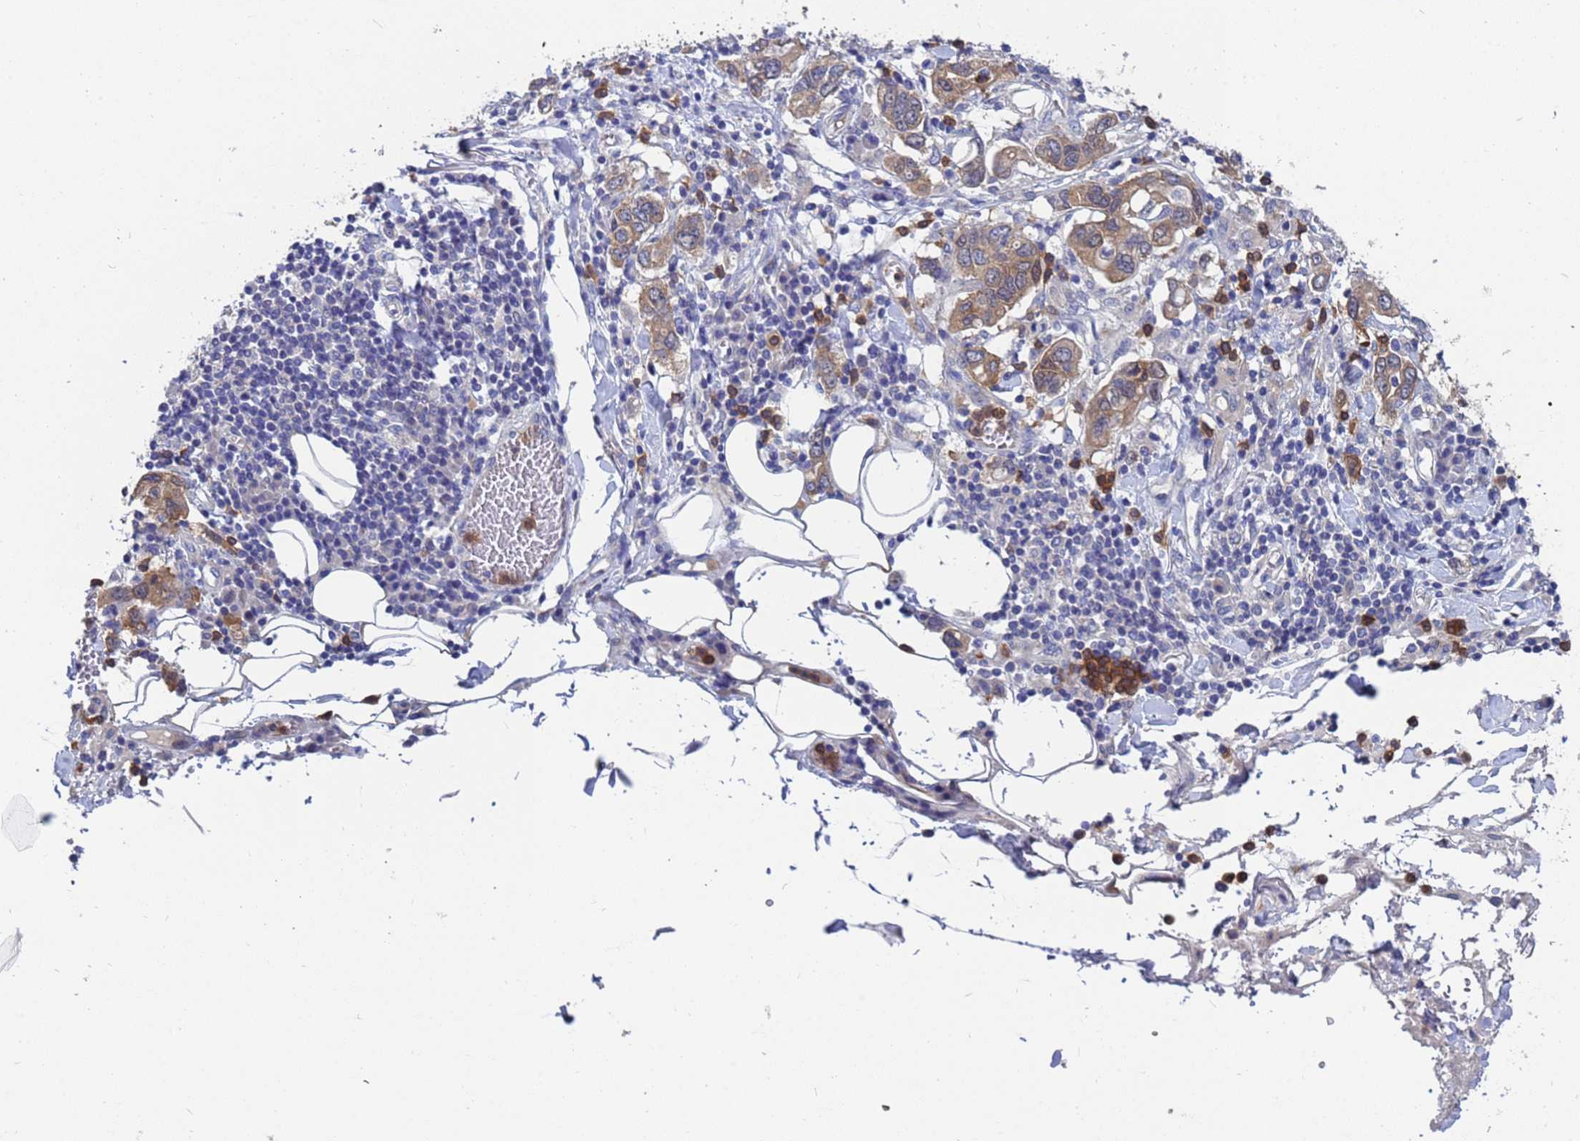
{"staining": {"intensity": "moderate", "quantity": ">75%", "location": "cytoplasmic/membranous"}, "tissue": "stomach cancer", "cell_type": "Tumor cells", "image_type": "cancer", "snomed": [{"axis": "morphology", "description": "Adenocarcinoma, NOS"}, {"axis": "topography", "description": "Stomach, upper"}, {"axis": "topography", "description": "Stomach"}], "caption": "A photomicrograph of stomach cancer (adenocarcinoma) stained for a protein exhibits moderate cytoplasmic/membranous brown staining in tumor cells. The staining is performed using DAB brown chromogen to label protein expression. The nuclei are counter-stained blue using hematoxylin.", "gene": "TTLL11", "patient": {"sex": "male", "age": 62}}